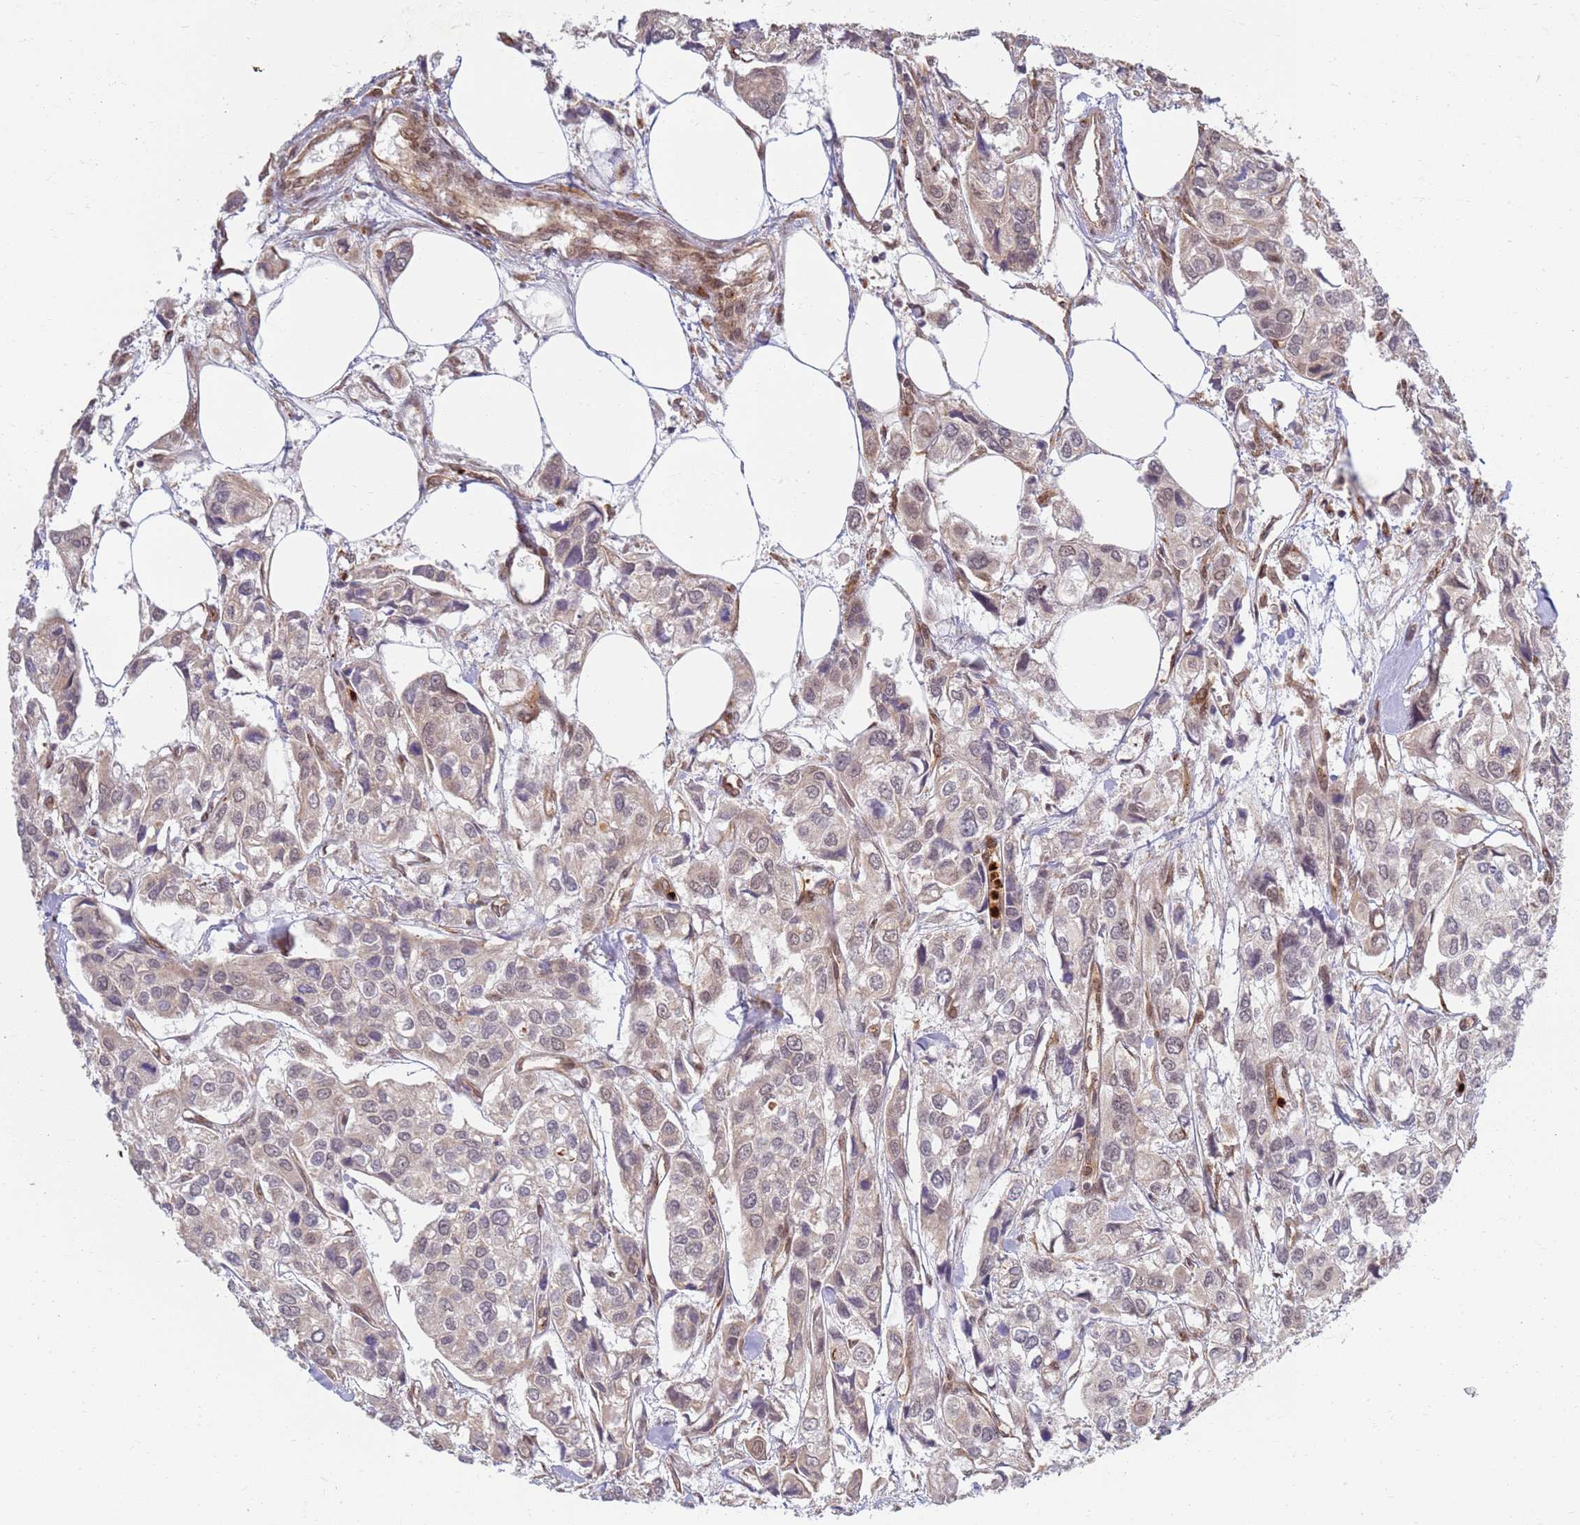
{"staining": {"intensity": "weak", "quantity": "25%-75%", "location": "nuclear"}, "tissue": "urothelial cancer", "cell_type": "Tumor cells", "image_type": "cancer", "snomed": [{"axis": "morphology", "description": "Urothelial carcinoma, High grade"}, {"axis": "topography", "description": "Urinary bladder"}], "caption": "DAB (3,3'-diaminobenzidine) immunohistochemical staining of human urothelial carcinoma (high-grade) shows weak nuclear protein staining in approximately 25%-75% of tumor cells. The protein is stained brown, and the nuclei are stained in blue (DAB (3,3'-diaminobenzidine) IHC with brightfield microscopy, high magnification).", "gene": "CEP170", "patient": {"sex": "male", "age": 67}}